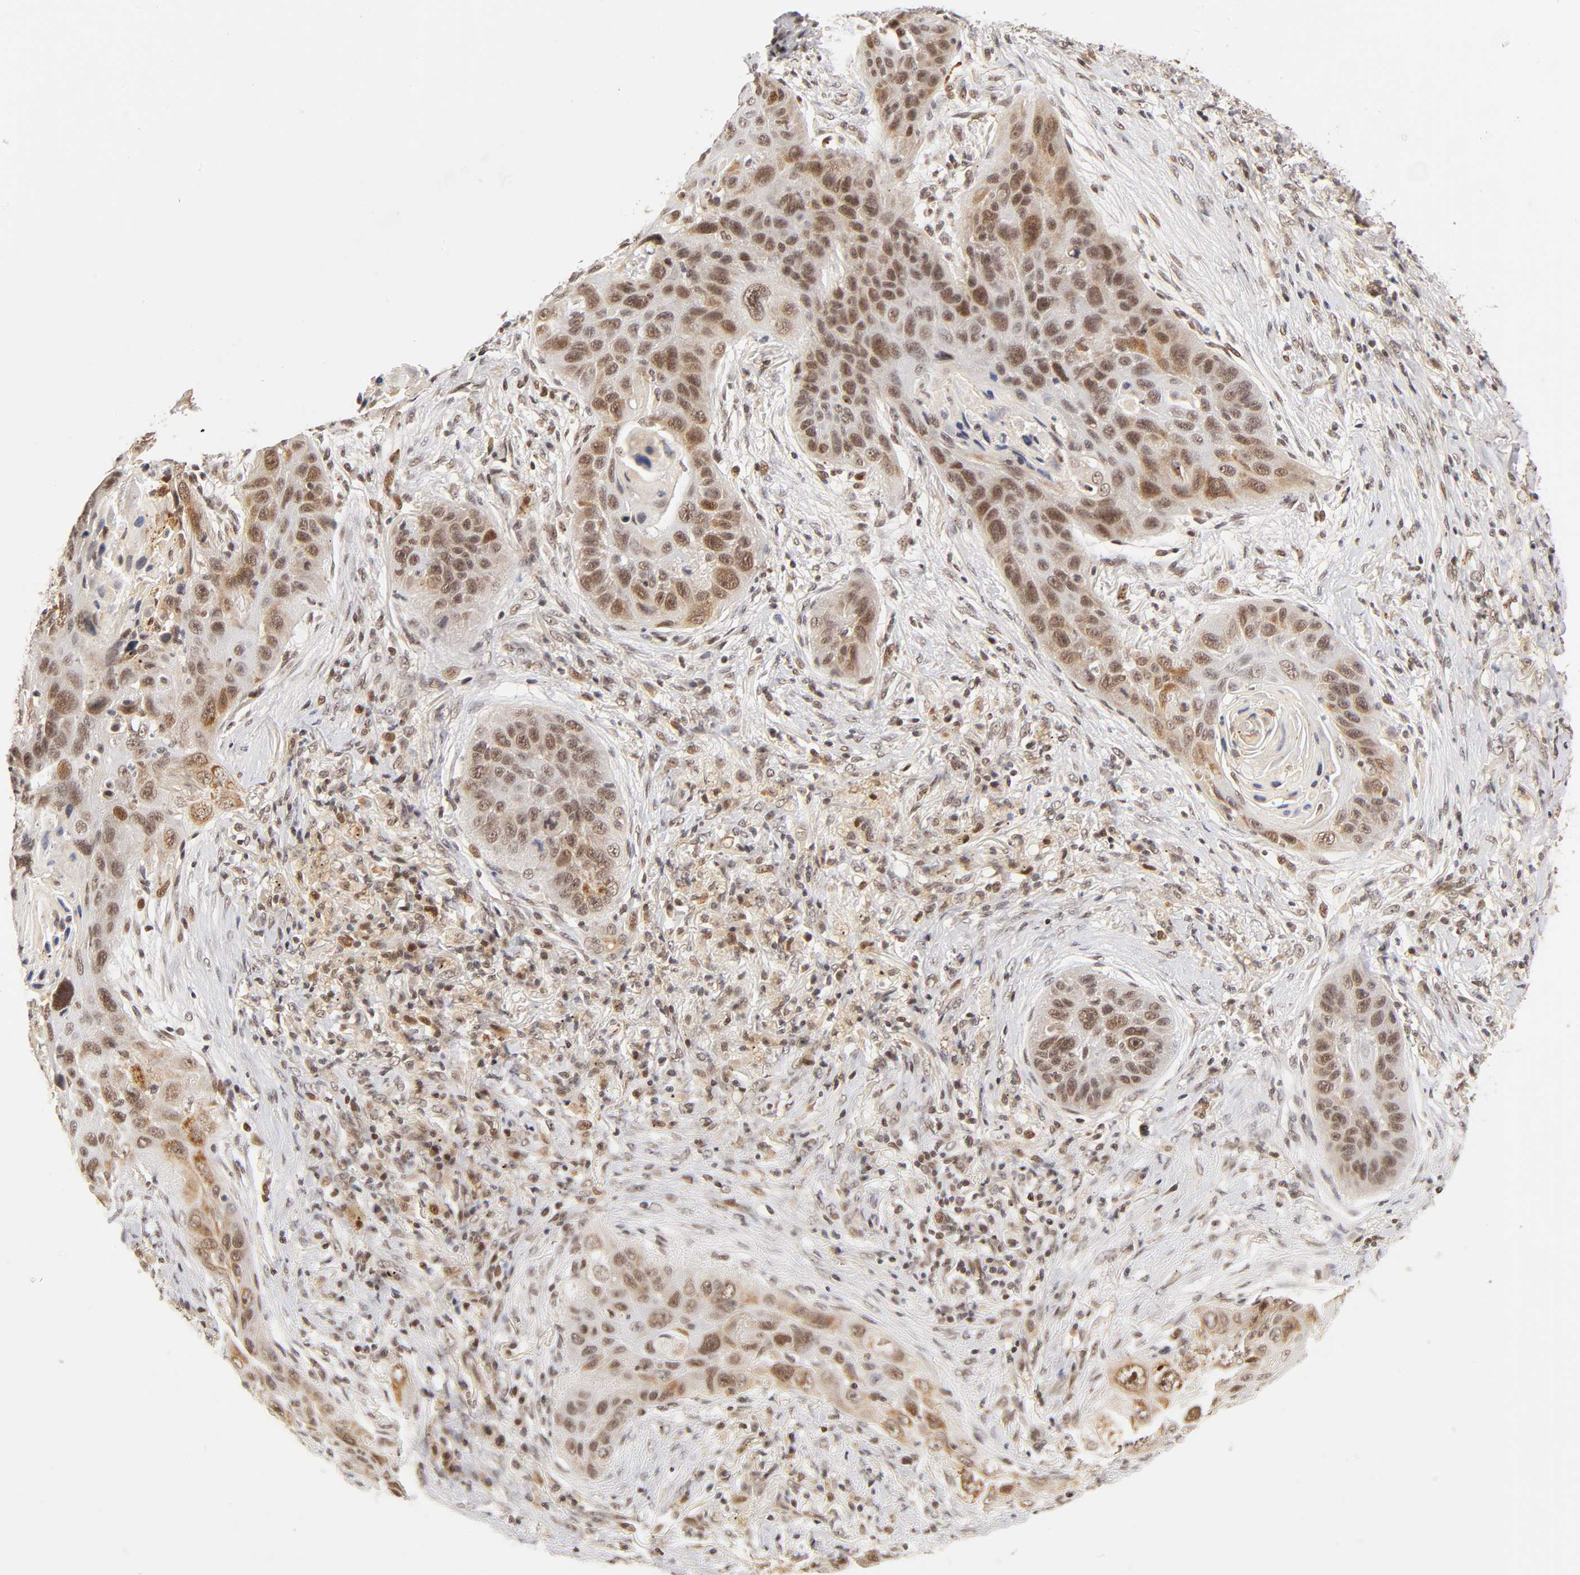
{"staining": {"intensity": "moderate", "quantity": "25%-75%", "location": "cytoplasmic/membranous,nuclear"}, "tissue": "lung cancer", "cell_type": "Tumor cells", "image_type": "cancer", "snomed": [{"axis": "morphology", "description": "Squamous cell carcinoma, NOS"}, {"axis": "topography", "description": "Lung"}], "caption": "Moderate cytoplasmic/membranous and nuclear staining is present in approximately 25%-75% of tumor cells in lung cancer (squamous cell carcinoma).", "gene": "TAF10", "patient": {"sex": "female", "age": 67}}